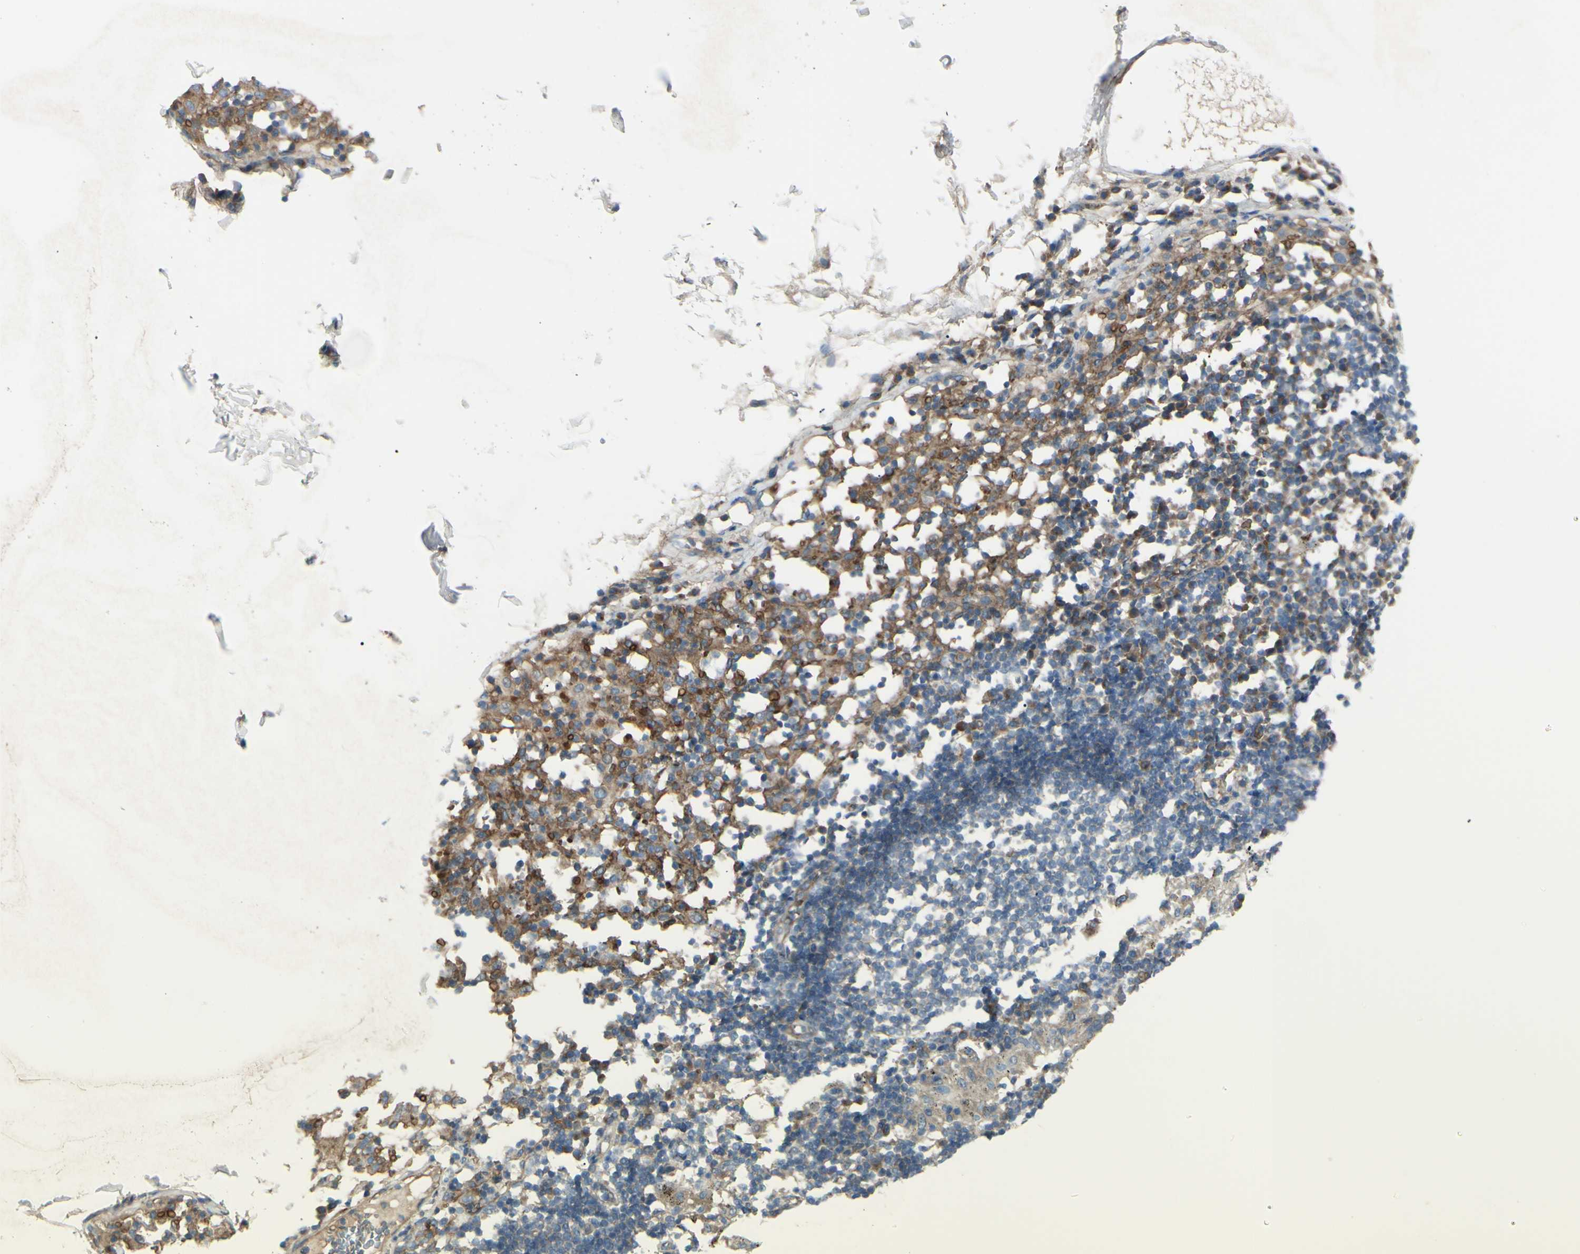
{"staining": {"intensity": "weak", "quantity": ">75%", "location": "cytoplasmic/membranous"}, "tissue": "adipose tissue", "cell_type": "Adipocytes", "image_type": "normal", "snomed": [{"axis": "morphology", "description": "Normal tissue, NOS"}, {"axis": "topography", "description": "Cartilage tissue"}, {"axis": "topography", "description": "Bronchus"}], "caption": "Protein expression by IHC demonstrates weak cytoplasmic/membranous positivity in approximately >75% of adipocytes in benign adipose tissue.", "gene": "PCDHGA10", "patient": {"sex": "female", "age": 73}}